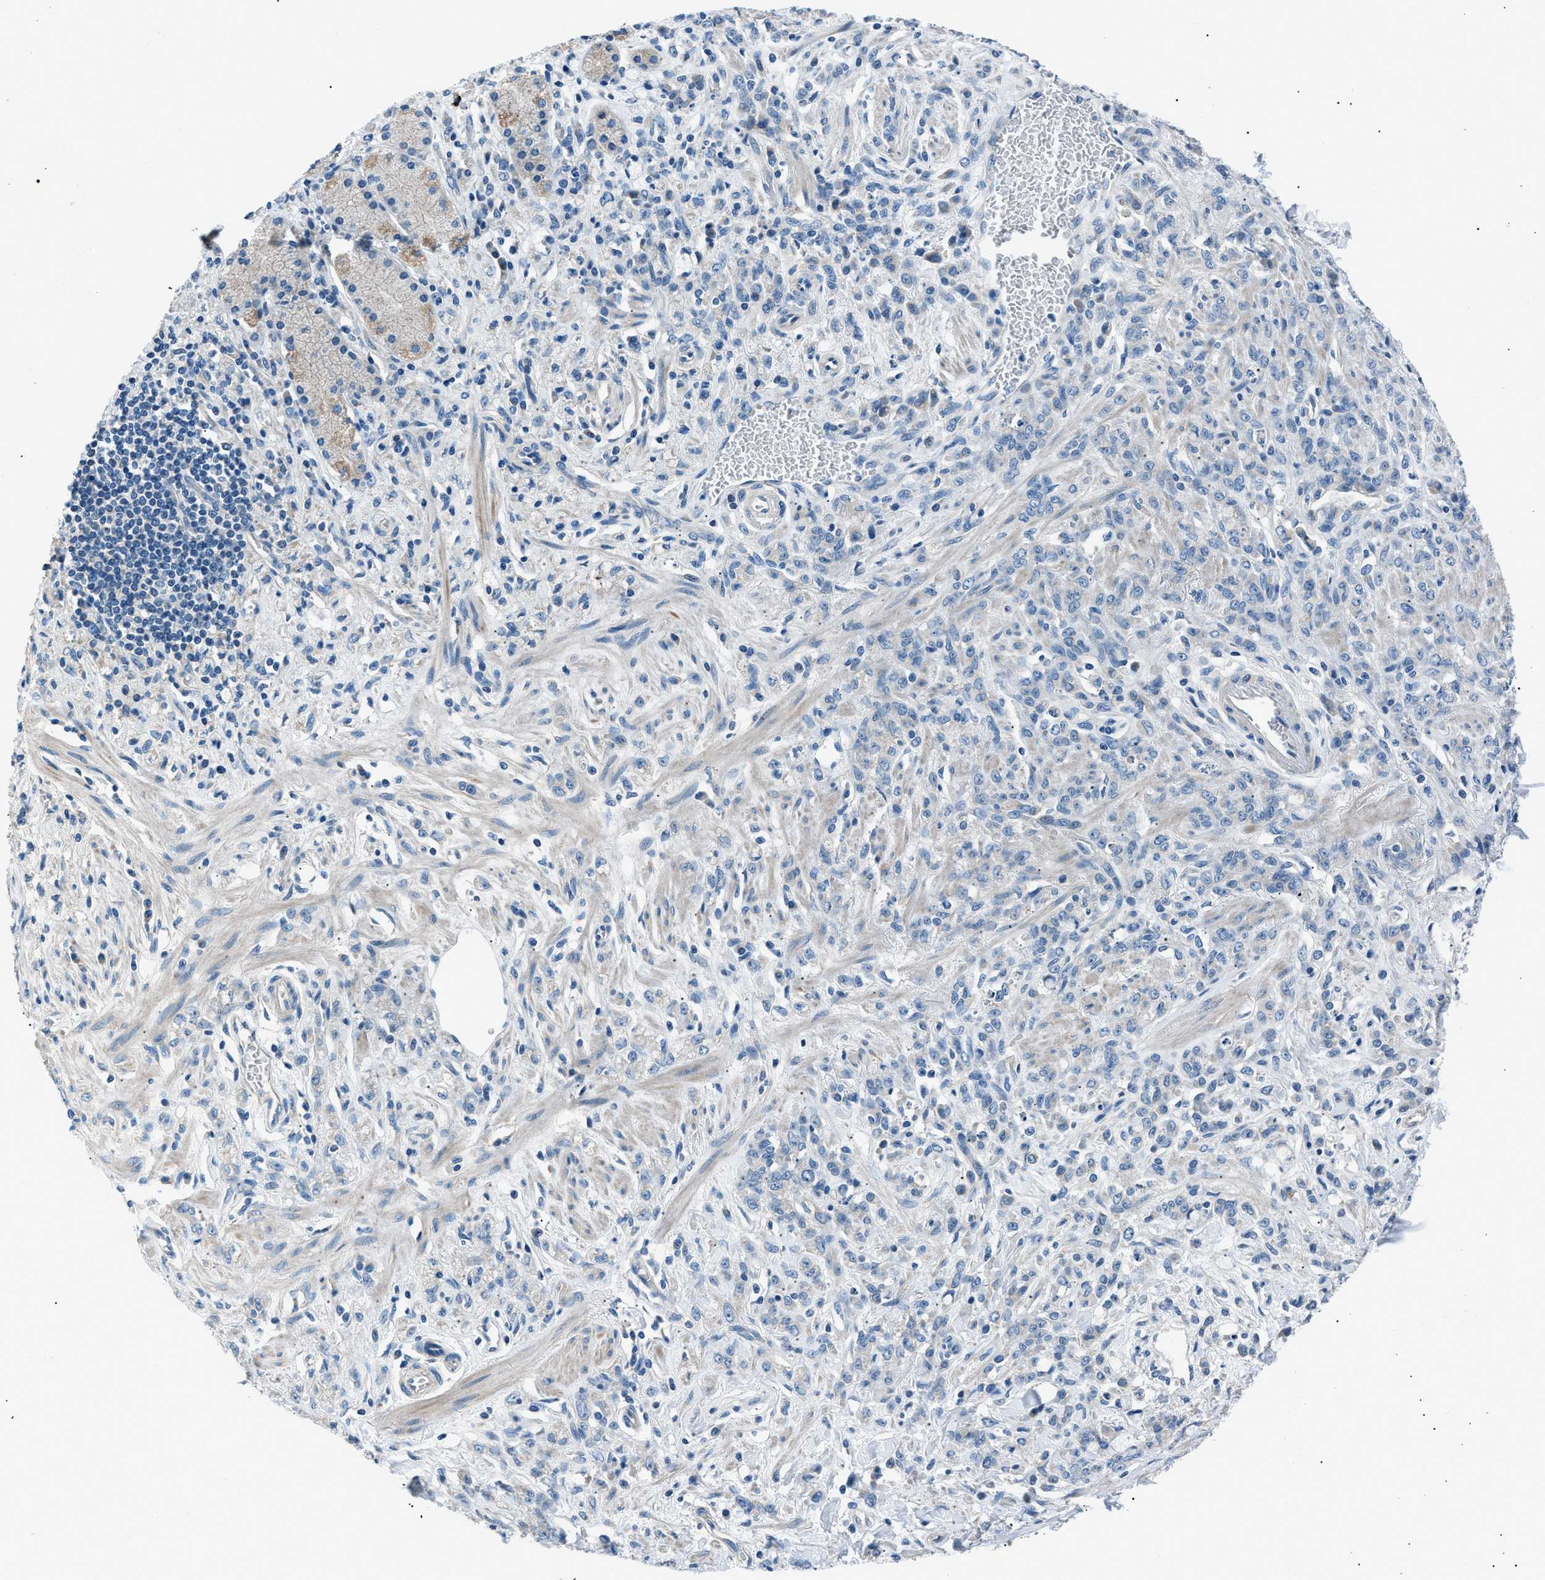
{"staining": {"intensity": "negative", "quantity": "none", "location": "none"}, "tissue": "stomach cancer", "cell_type": "Tumor cells", "image_type": "cancer", "snomed": [{"axis": "morphology", "description": "Normal tissue, NOS"}, {"axis": "morphology", "description": "Adenocarcinoma, NOS"}, {"axis": "topography", "description": "Stomach"}], "caption": "Tumor cells are negative for brown protein staining in stomach adenocarcinoma.", "gene": "LRRC37B", "patient": {"sex": "male", "age": 82}}